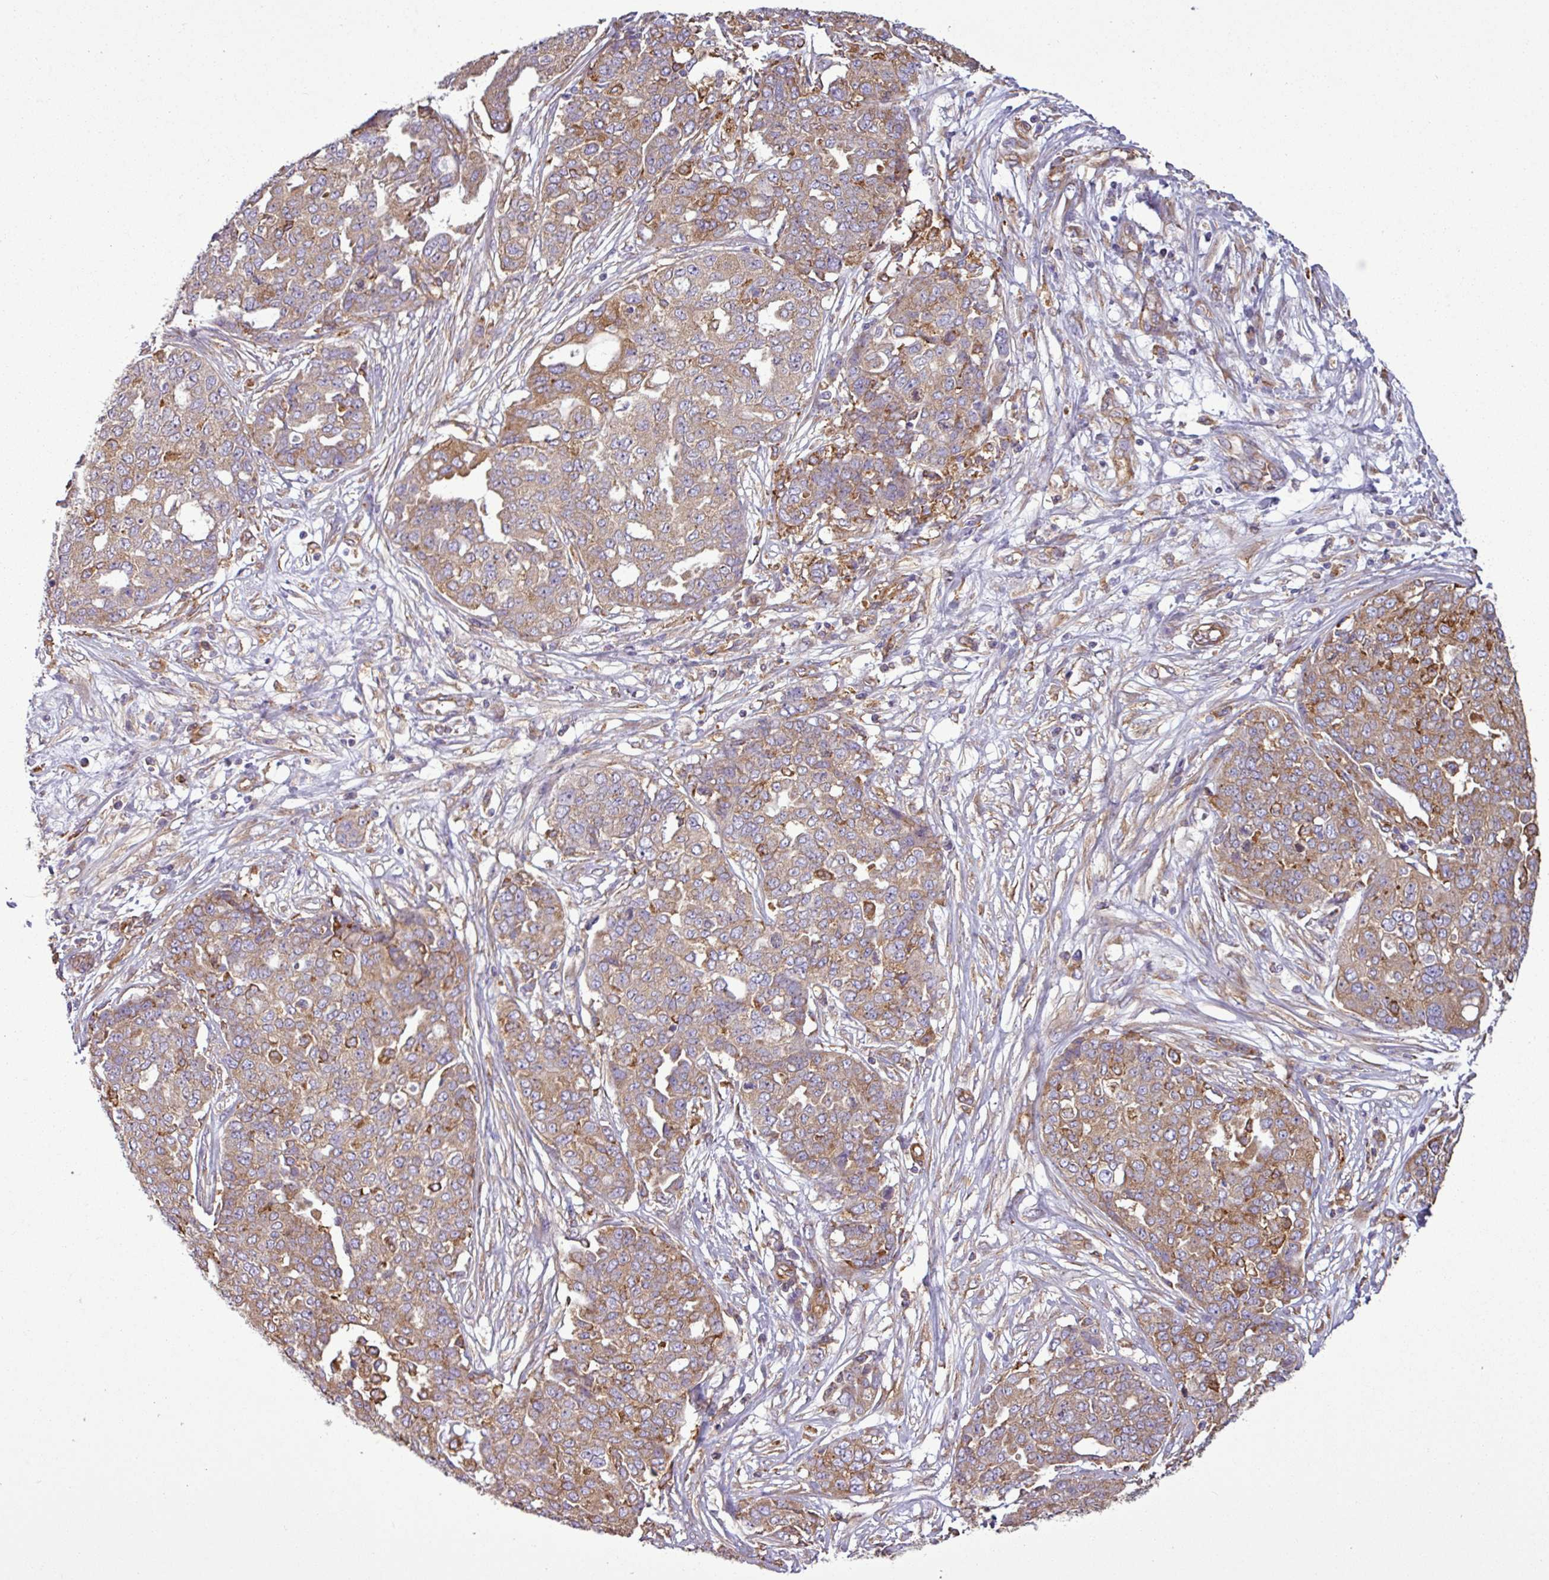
{"staining": {"intensity": "moderate", "quantity": ">75%", "location": "cytoplasmic/membranous"}, "tissue": "ovarian cancer", "cell_type": "Tumor cells", "image_type": "cancer", "snomed": [{"axis": "morphology", "description": "Cystadenocarcinoma, serous, NOS"}, {"axis": "topography", "description": "Soft tissue"}, {"axis": "topography", "description": "Ovary"}], "caption": "This photomicrograph displays immunohistochemistry staining of human ovarian cancer (serous cystadenocarcinoma), with medium moderate cytoplasmic/membranous staining in approximately >75% of tumor cells.", "gene": "PACSIN2", "patient": {"sex": "female", "age": 57}}